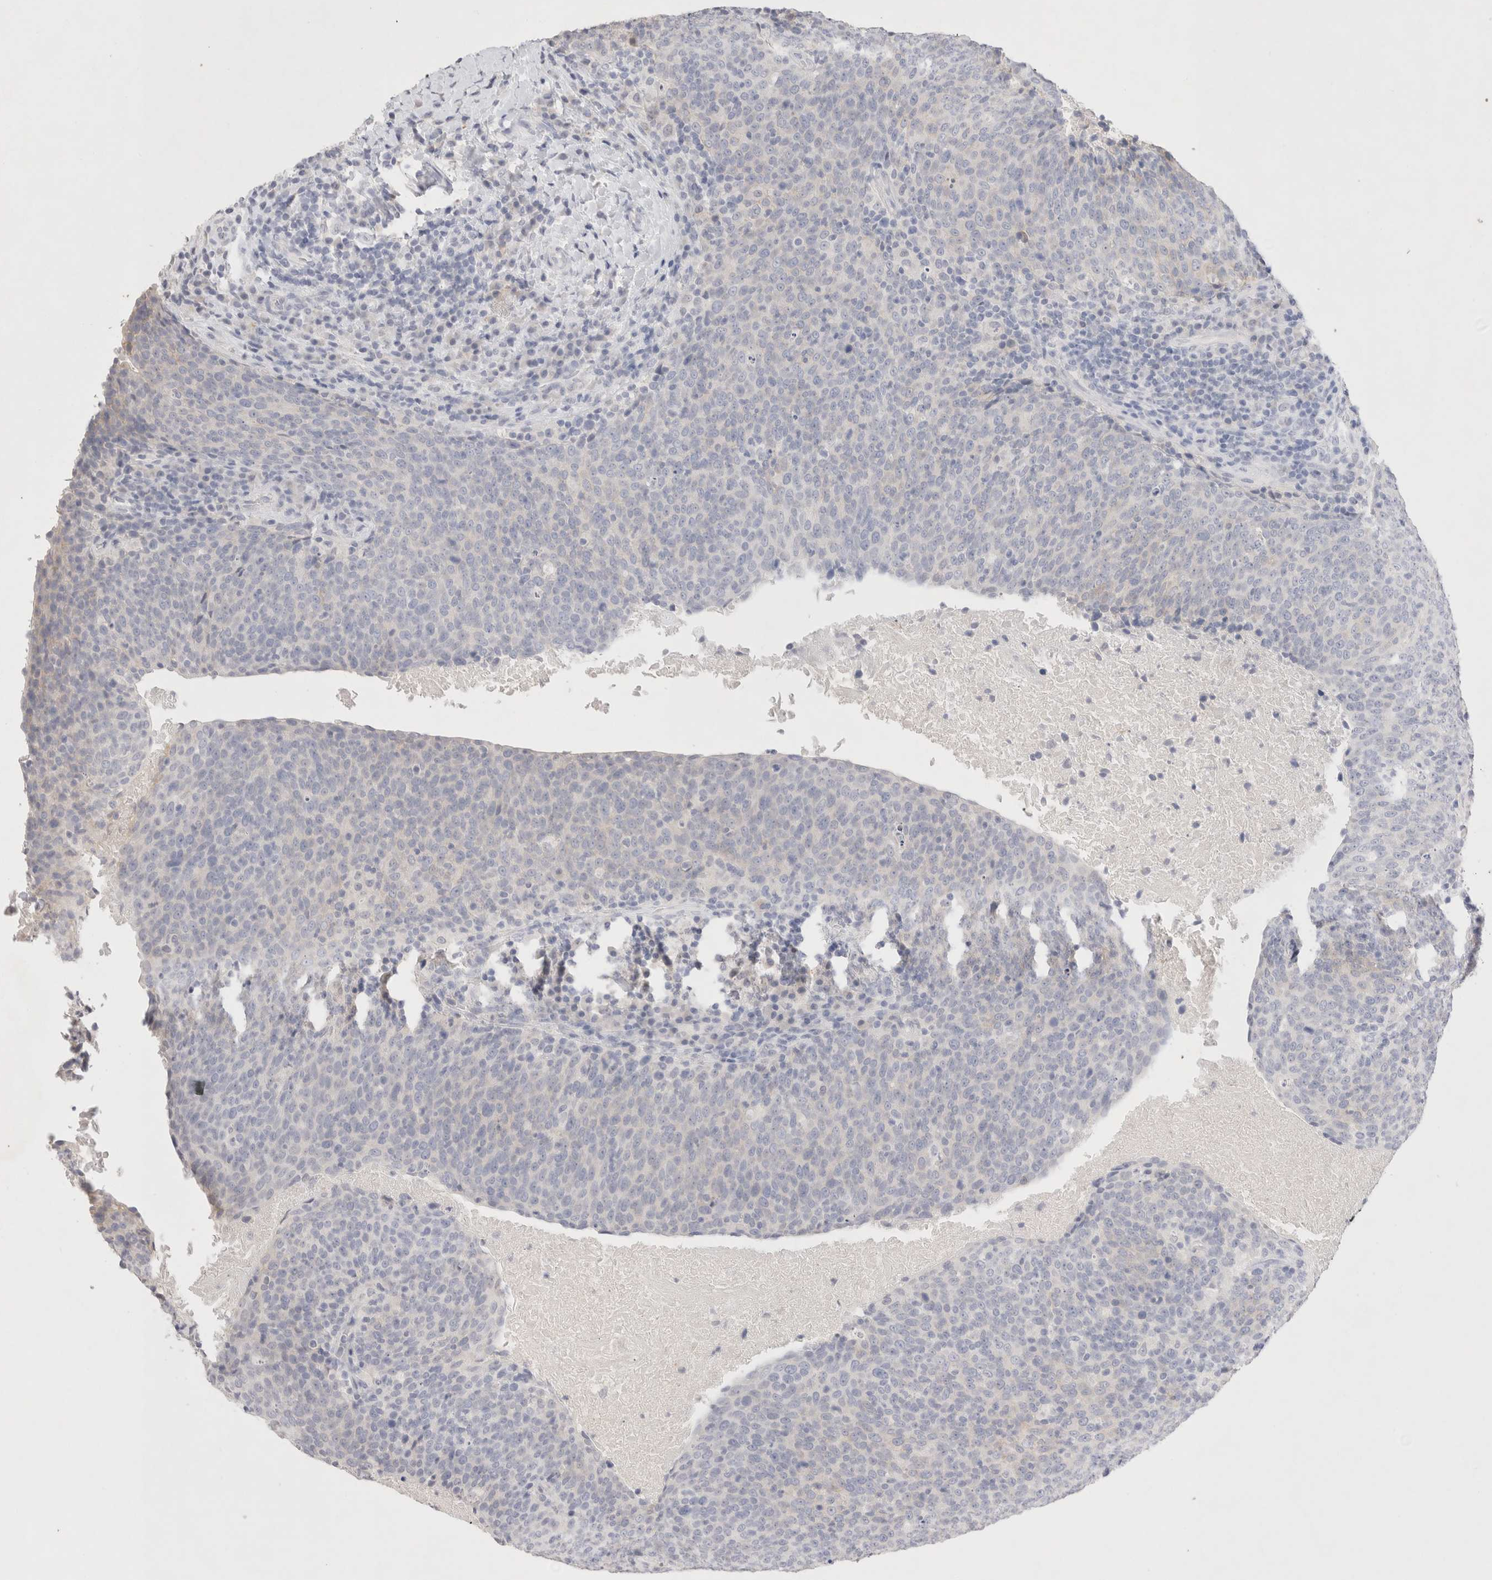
{"staining": {"intensity": "negative", "quantity": "none", "location": "none"}, "tissue": "head and neck cancer", "cell_type": "Tumor cells", "image_type": "cancer", "snomed": [{"axis": "morphology", "description": "Squamous cell carcinoma, NOS"}, {"axis": "morphology", "description": "Squamous cell carcinoma, metastatic, NOS"}, {"axis": "topography", "description": "Lymph node"}, {"axis": "topography", "description": "Head-Neck"}], "caption": "A micrograph of human squamous cell carcinoma (head and neck) is negative for staining in tumor cells.", "gene": "EPCAM", "patient": {"sex": "male", "age": 62}}